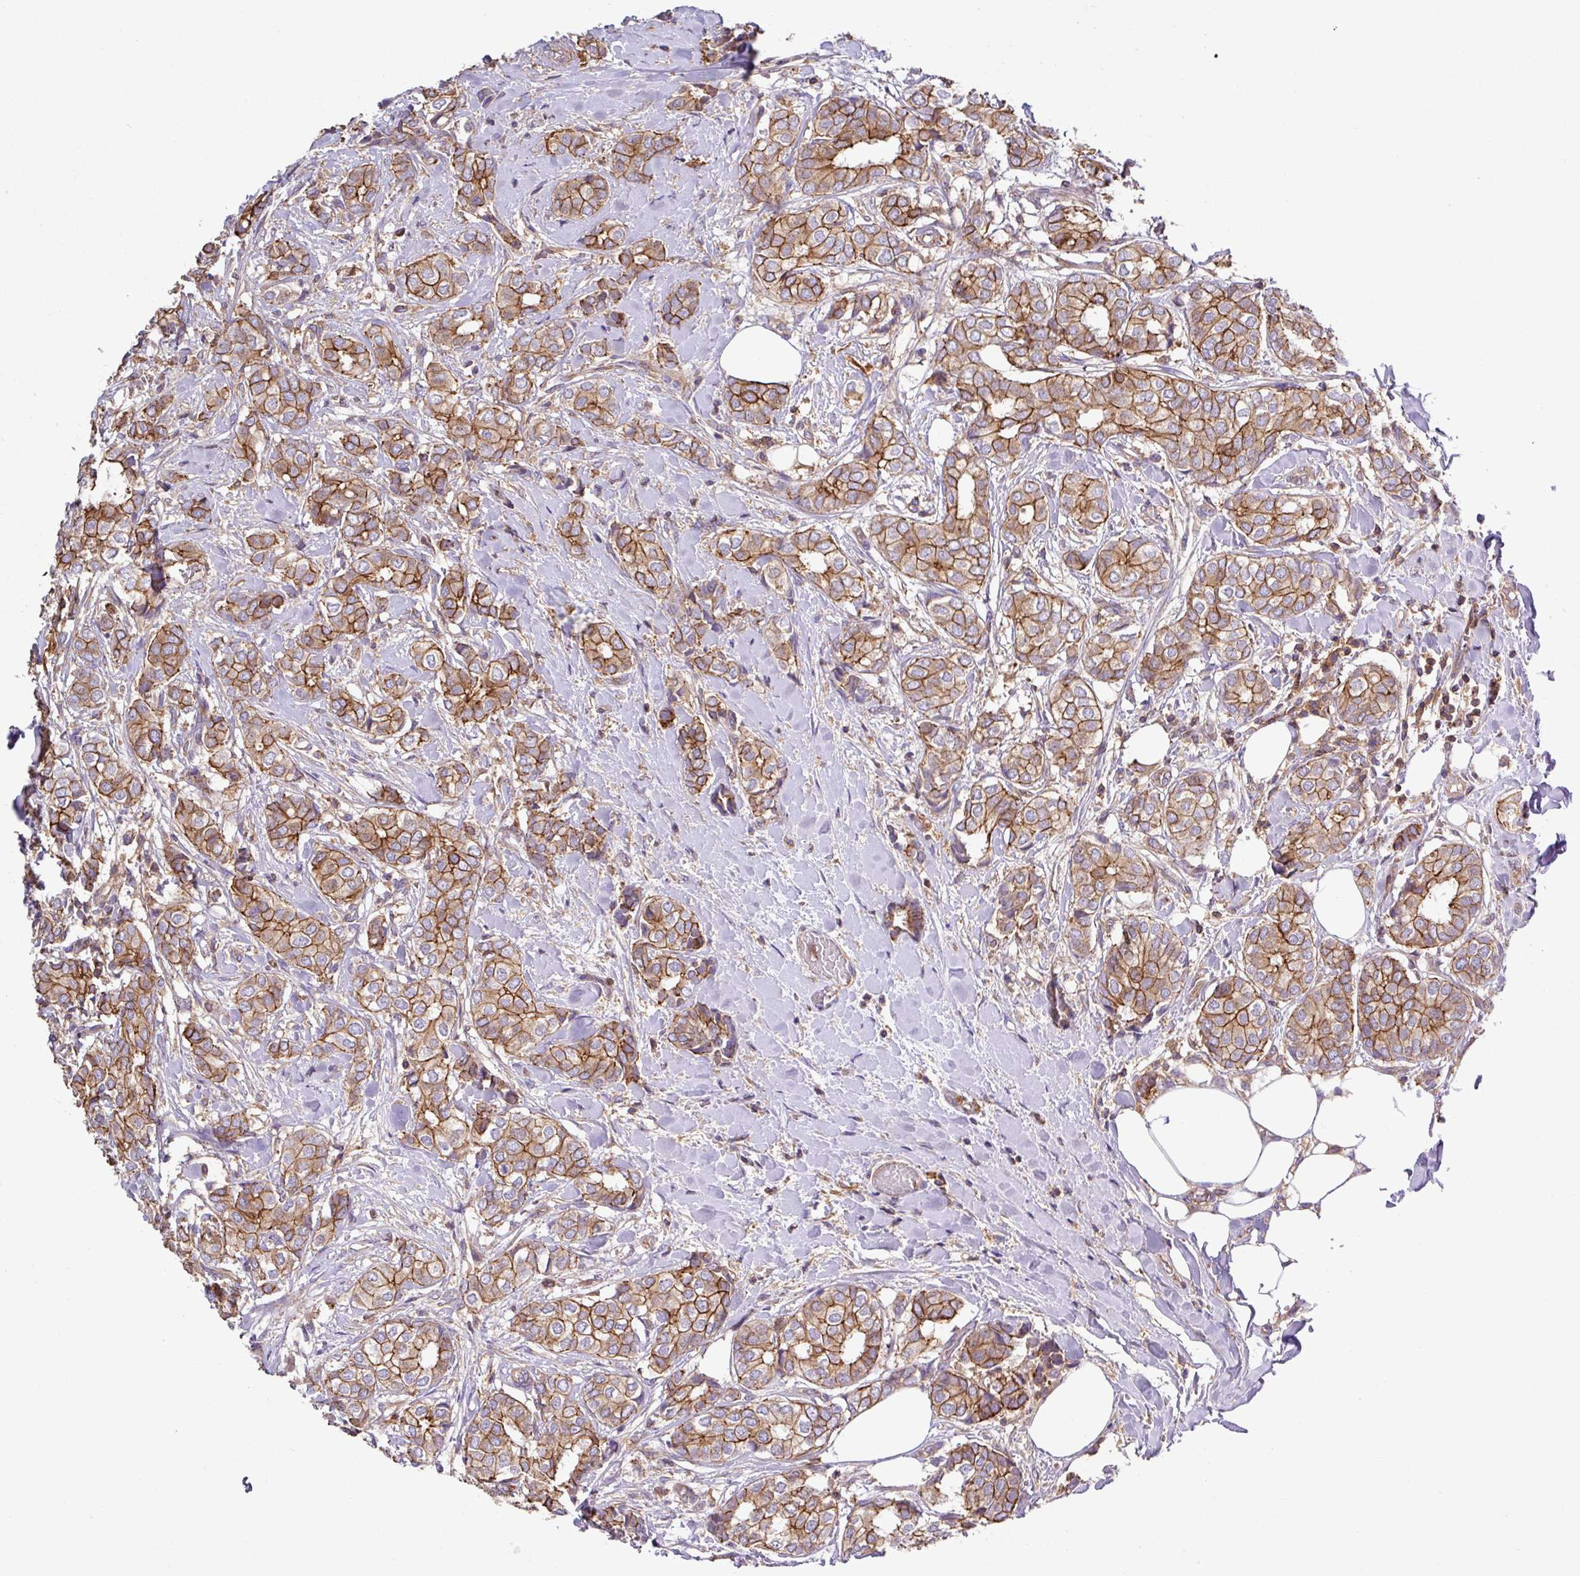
{"staining": {"intensity": "moderate", "quantity": ">75%", "location": "cytoplasmic/membranous"}, "tissue": "breast cancer", "cell_type": "Tumor cells", "image_type": "cancer", "snomed": [{"axis": "morphology", "description": "Duct carcinoma"}, {"axis": "topography", "description": "Breast"}], "caption": "Immunohistochemistry of infiltrating ductal carcinoma (breast) demonstrates medium levels of moderate cytoplasmic/membranous positivity in about >75% of tumor cells.", "gene": "RIC1", "patient": {"sex": "female", "age": 73}}